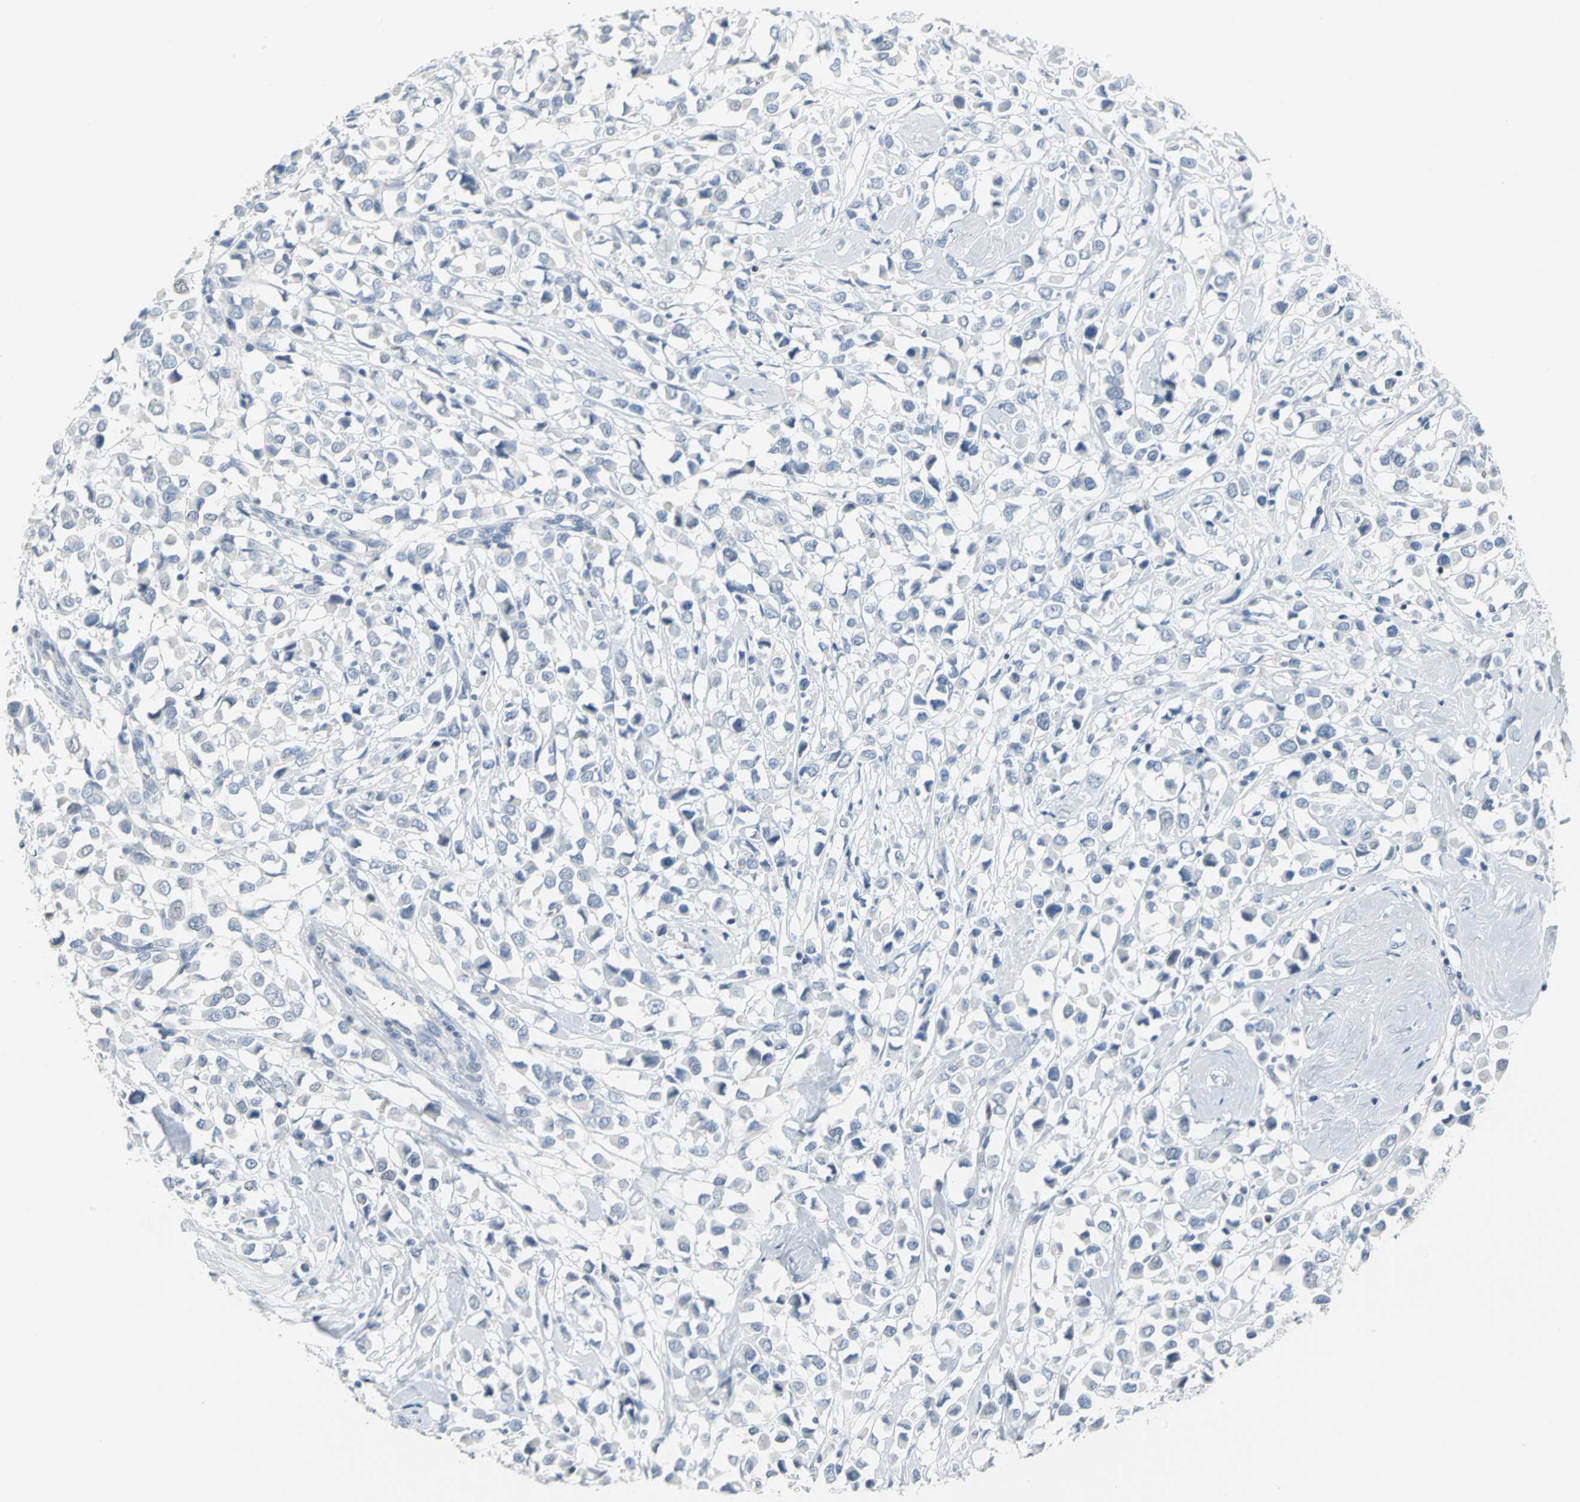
{"staining": {"intensity": "negative", "quantity": "none", "location": "none"}, "tissue": "breast cancer", "cell_type": "Tumor cells", "image_type": "cancer", "snomed": [{"axis": "morphology", "description": "Duct carcinoma"}, {"axis": "topography", "description": "Breast"}], "caption": "Breast cancer was stained to show a protein in brown. There is no significant positivity in tumor cells.", "gene": "MCM3", "patient": {"sex": "female", "age": 61}}